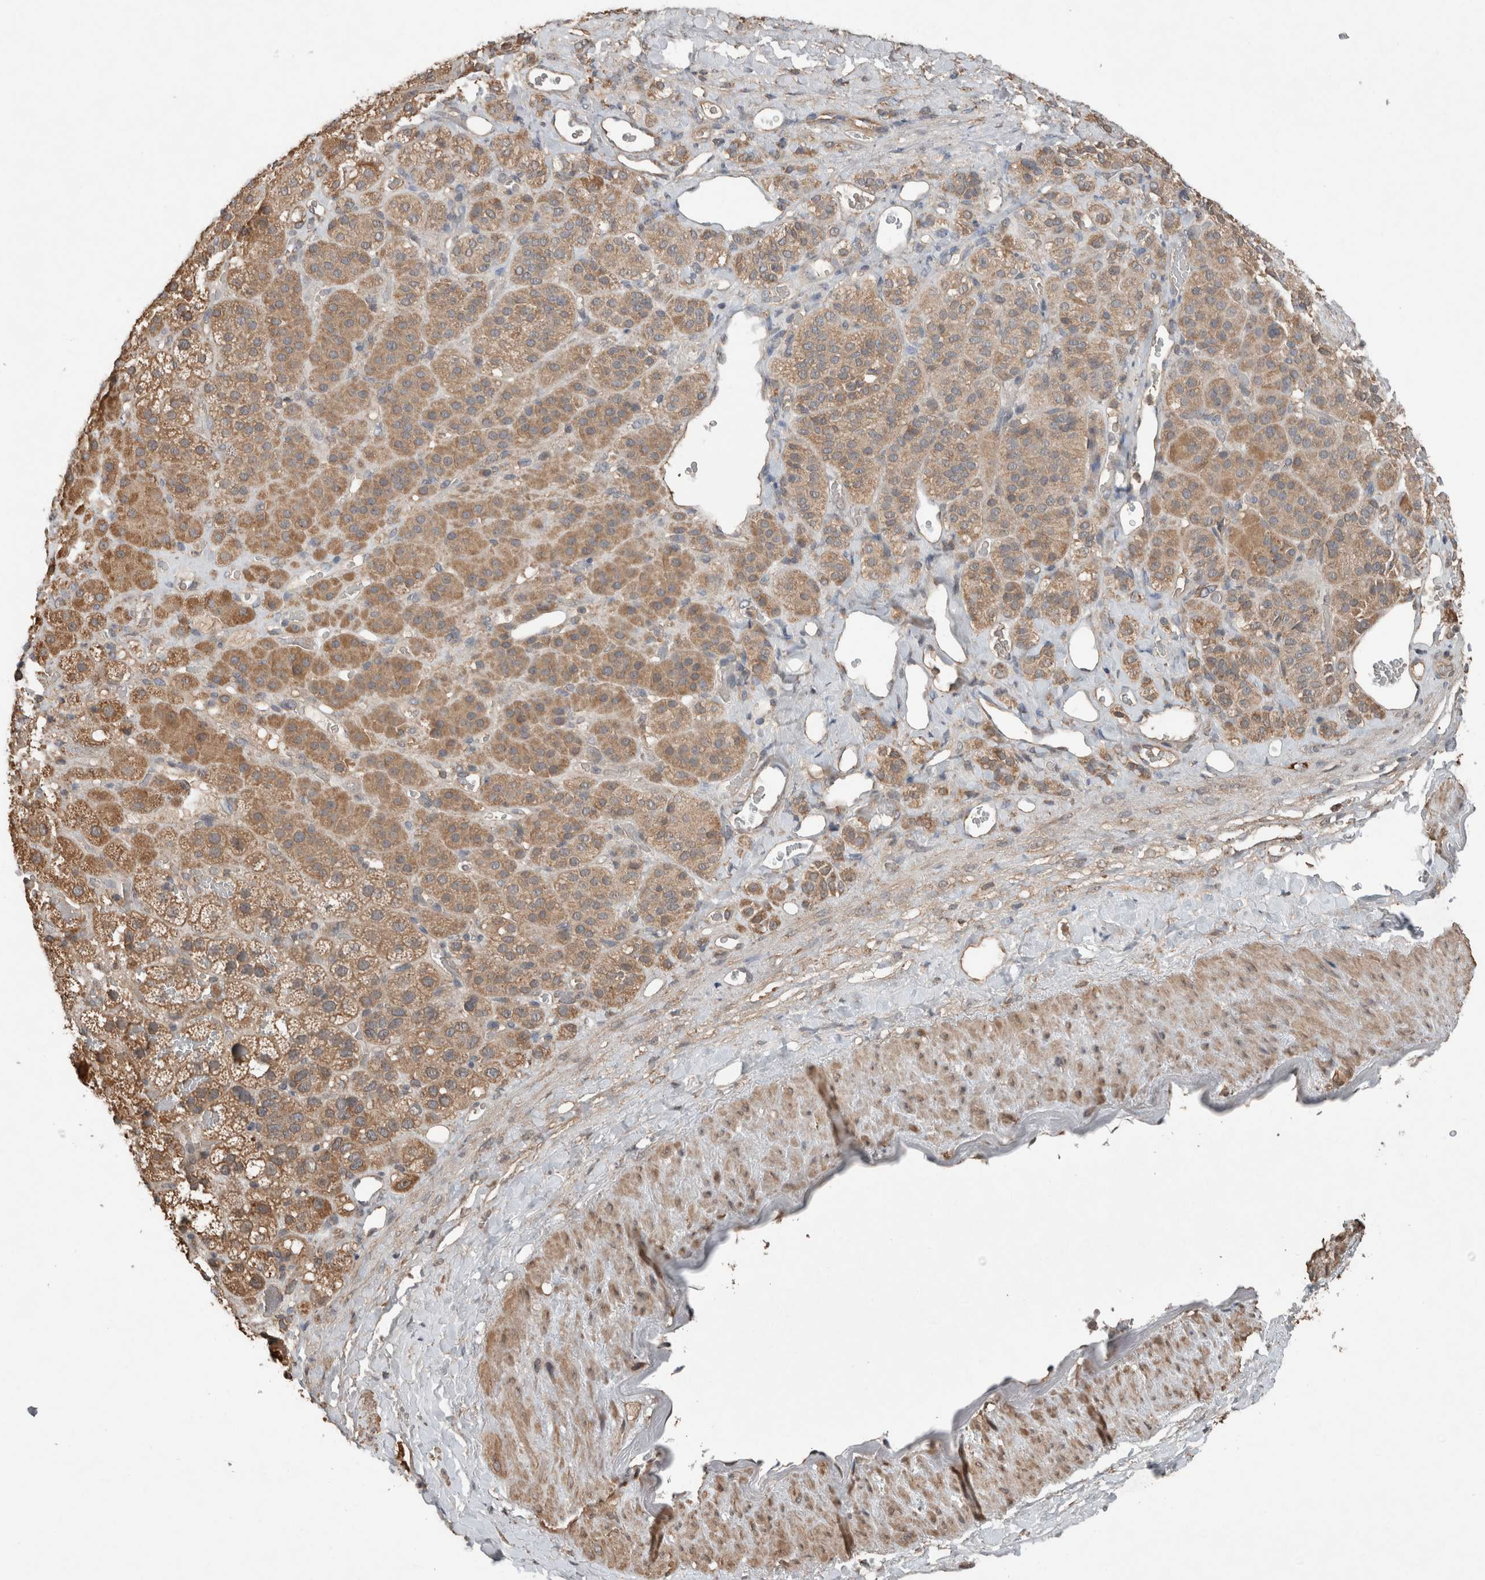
{"staining": {"intensity": "moderate", "quantity": ">75%", "location": "cytoplasmic/membranous"}, "tissue": "adrenal gland", "cell_type": "Glandular cells", "image_type": "normal", "snomed": [{"axis": "morphology", "description": "Normal tissue, NOS"}, {"axis": "topography", "description": "Adrenal gland"}], "caption": "Protein staining displays moderate cytoplasmic/membranous staining in about >75% of glandular cells in unremarkable adrenal gland.", "gene": "KLK14", "patient": {"sex": "male", "age": 57}}